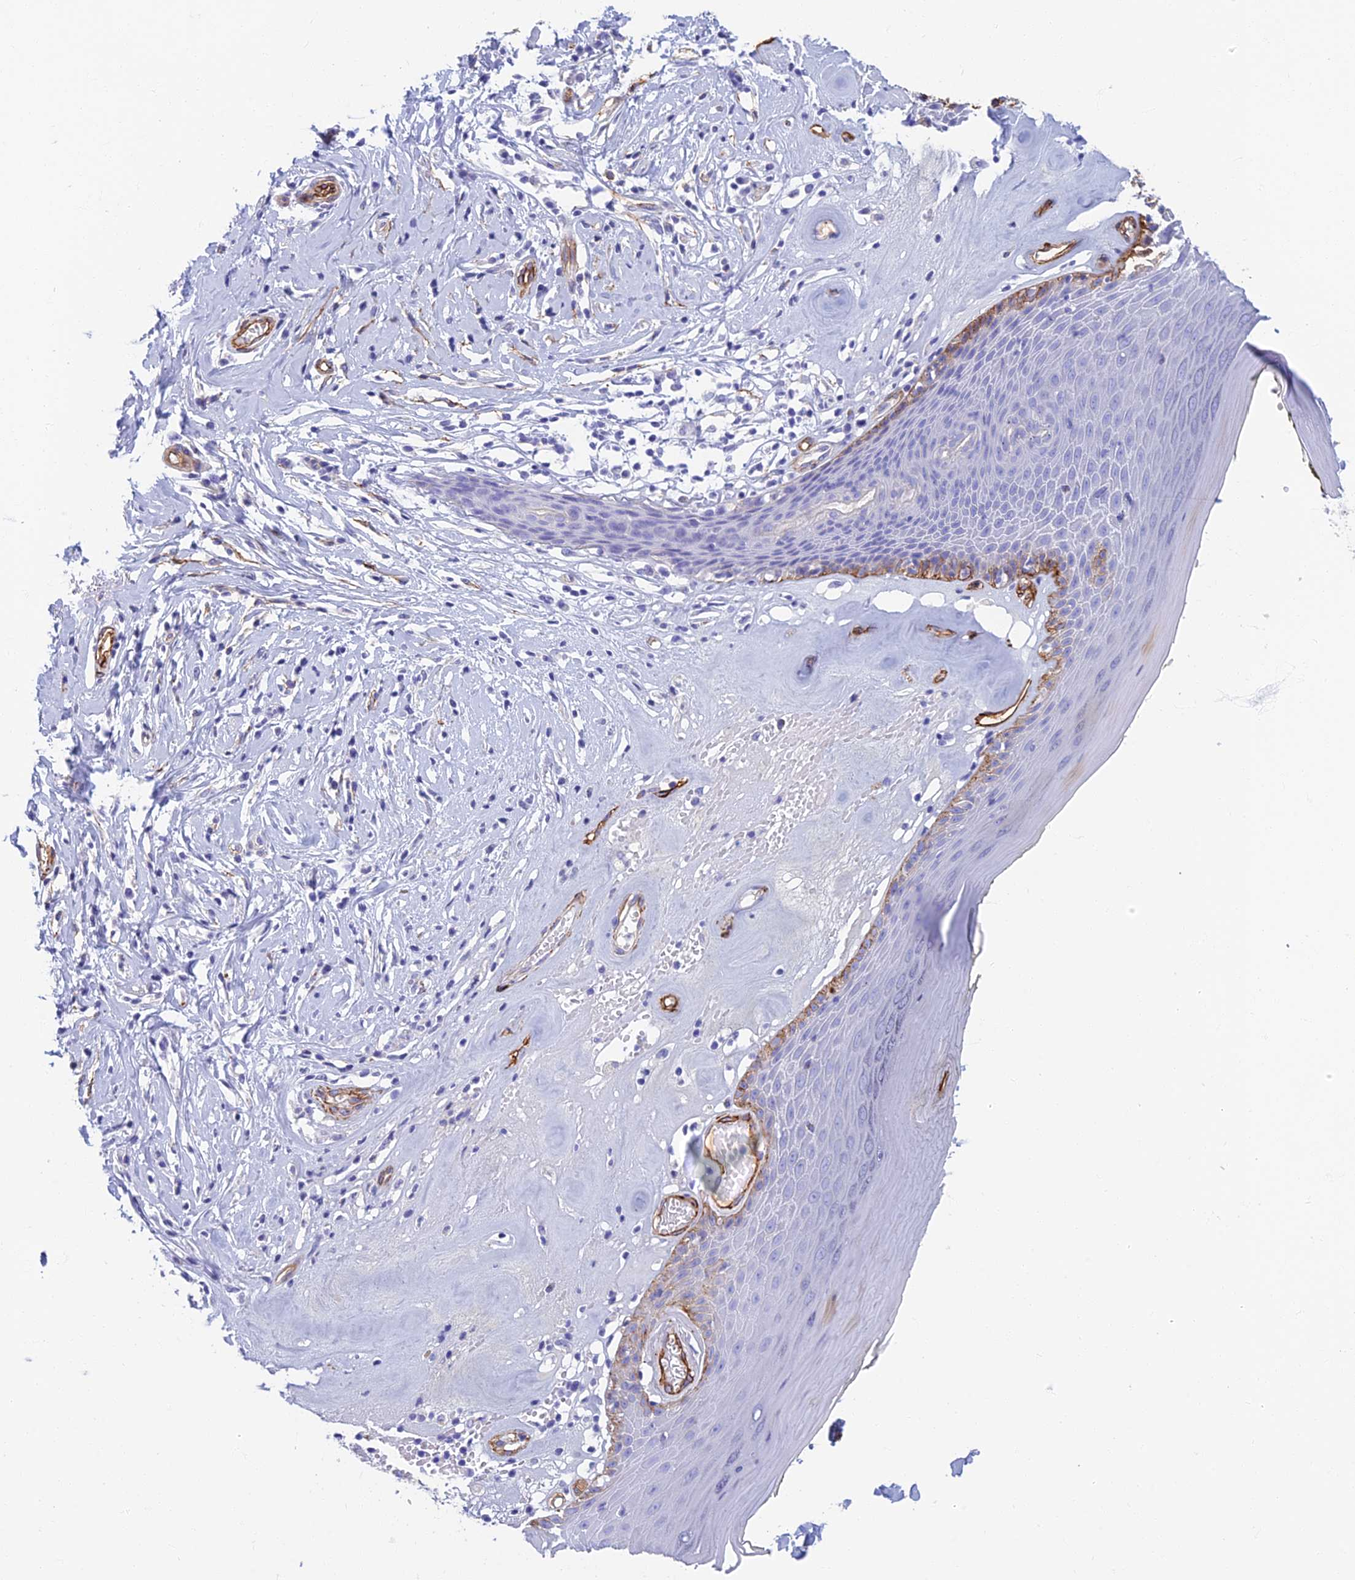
{"staining": {"intensity": "moderate", "quantity": "<25%", "location": "cytoplasmic/membranous"}, "tissue": "skin", "cell_type": "Epidermal cells", "image_type": "normal", "snomed": [{"axis": "morphology", "description": "Normal tissue, NOS"}, {"axis": "morphology", "description": "Inflammation, NOS"}, {"axis": "topography", "description": "Vulva"}], "caption": "A photomicrograph of human skin stained for a protein exhibits moderate cytoplasmic/membranous brown staining in epidermal cells. (DAB (3,3'-diaminobenzidine) IHC with brightfield microscopy, high magnification).", "gene": "ETFRF1", "patient": {"sex": "female", "age": 84}}